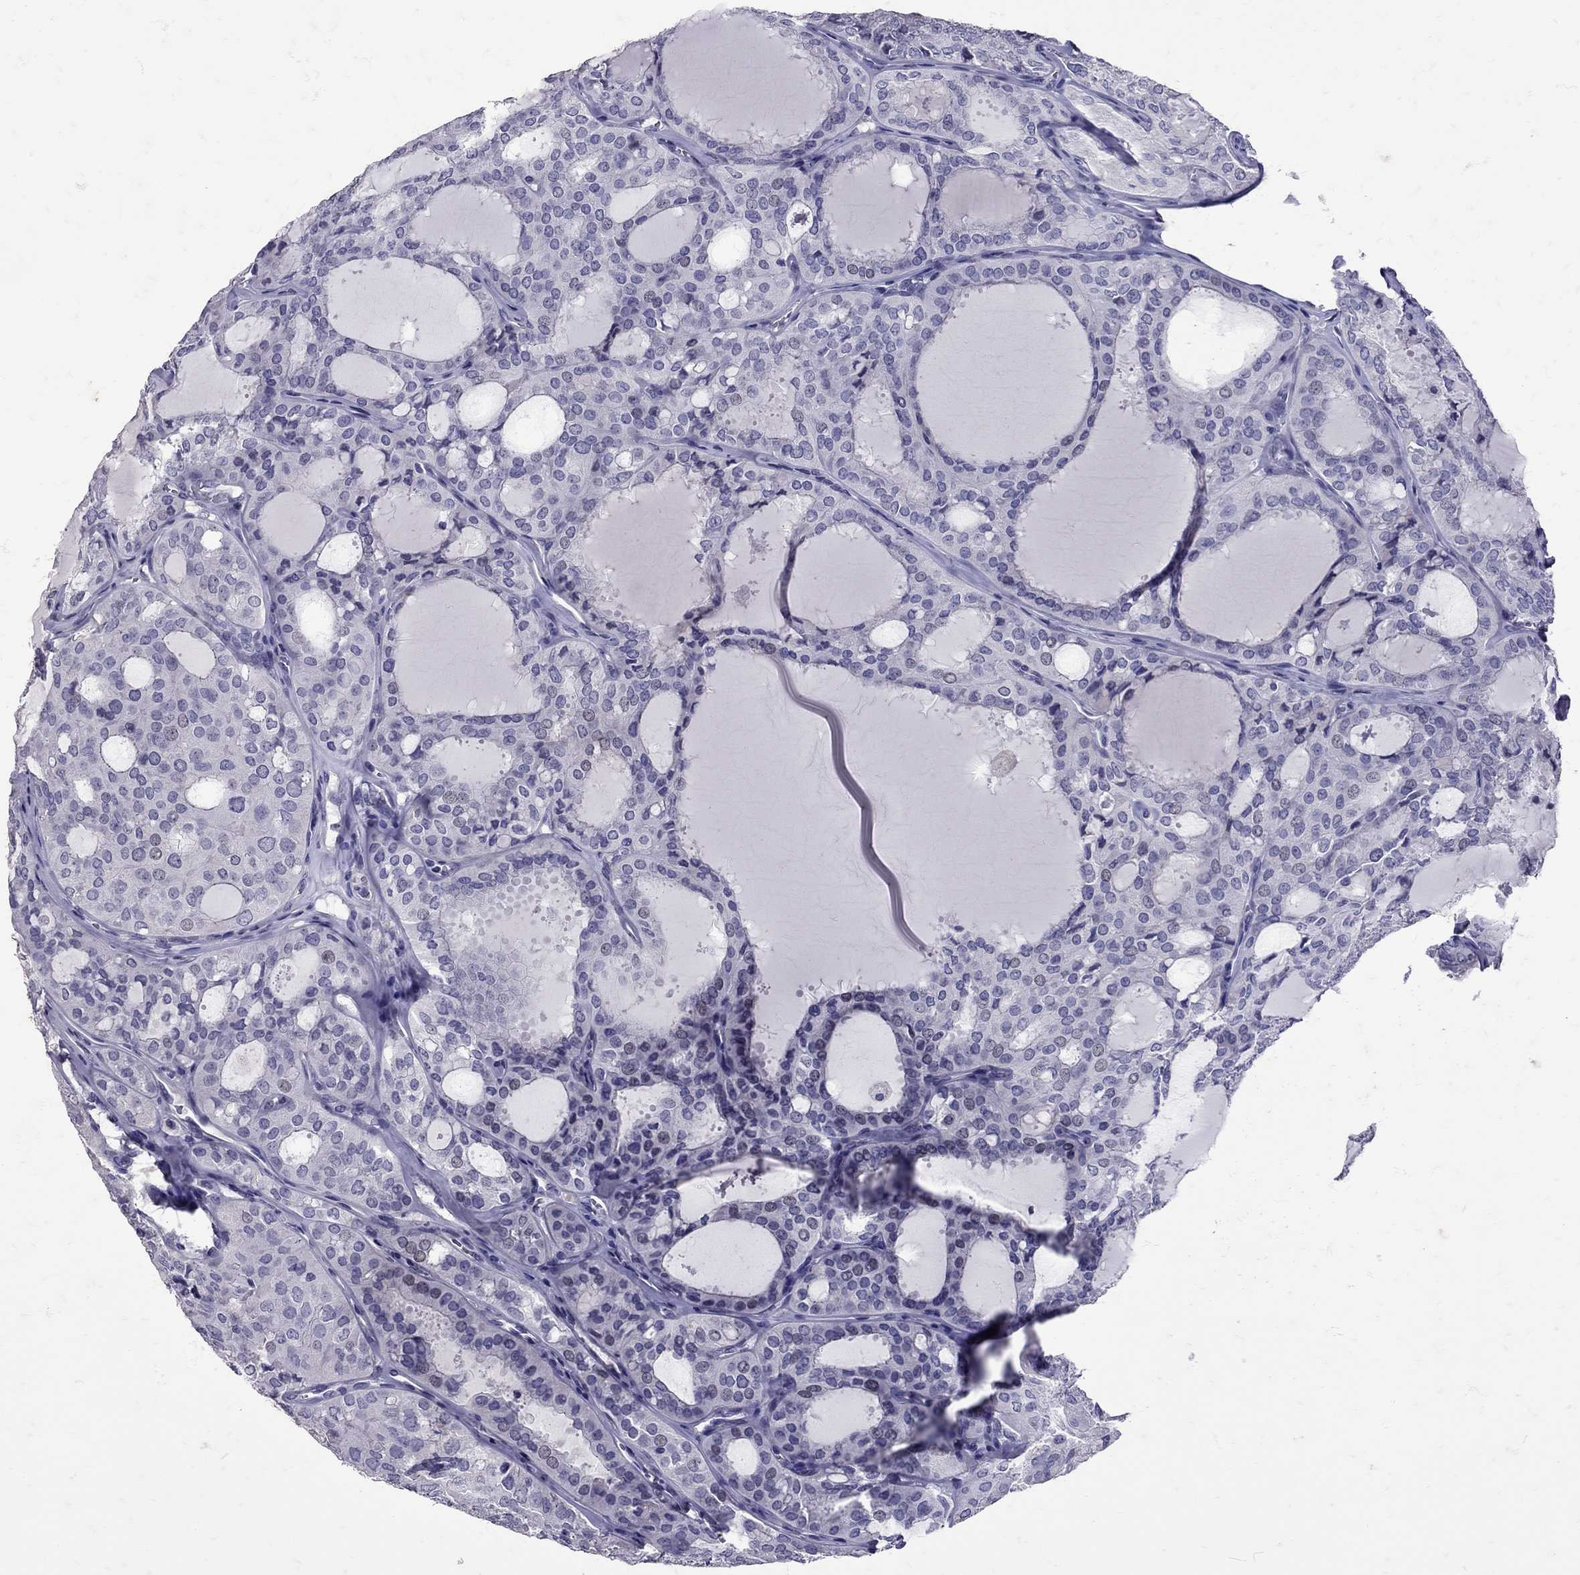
{"staining": {"intensity": "negative", "quantity": "none", "location": "none"}, "tissue": "thyroid cancer", "cell_type": "Tumor cells", "image_type": "cancer", "snomed": [{"axis": "morphology", "description": "Follicular adenoma carcinoma, NOS"}, {"axis": "topography", "description": "Thyroid gland"}], "caption": "A photomicrograph of human thyroid cancer is negative for staining in tumor cells.", "gene": "SST", "patient": {"sex": "male", "age": 75}}